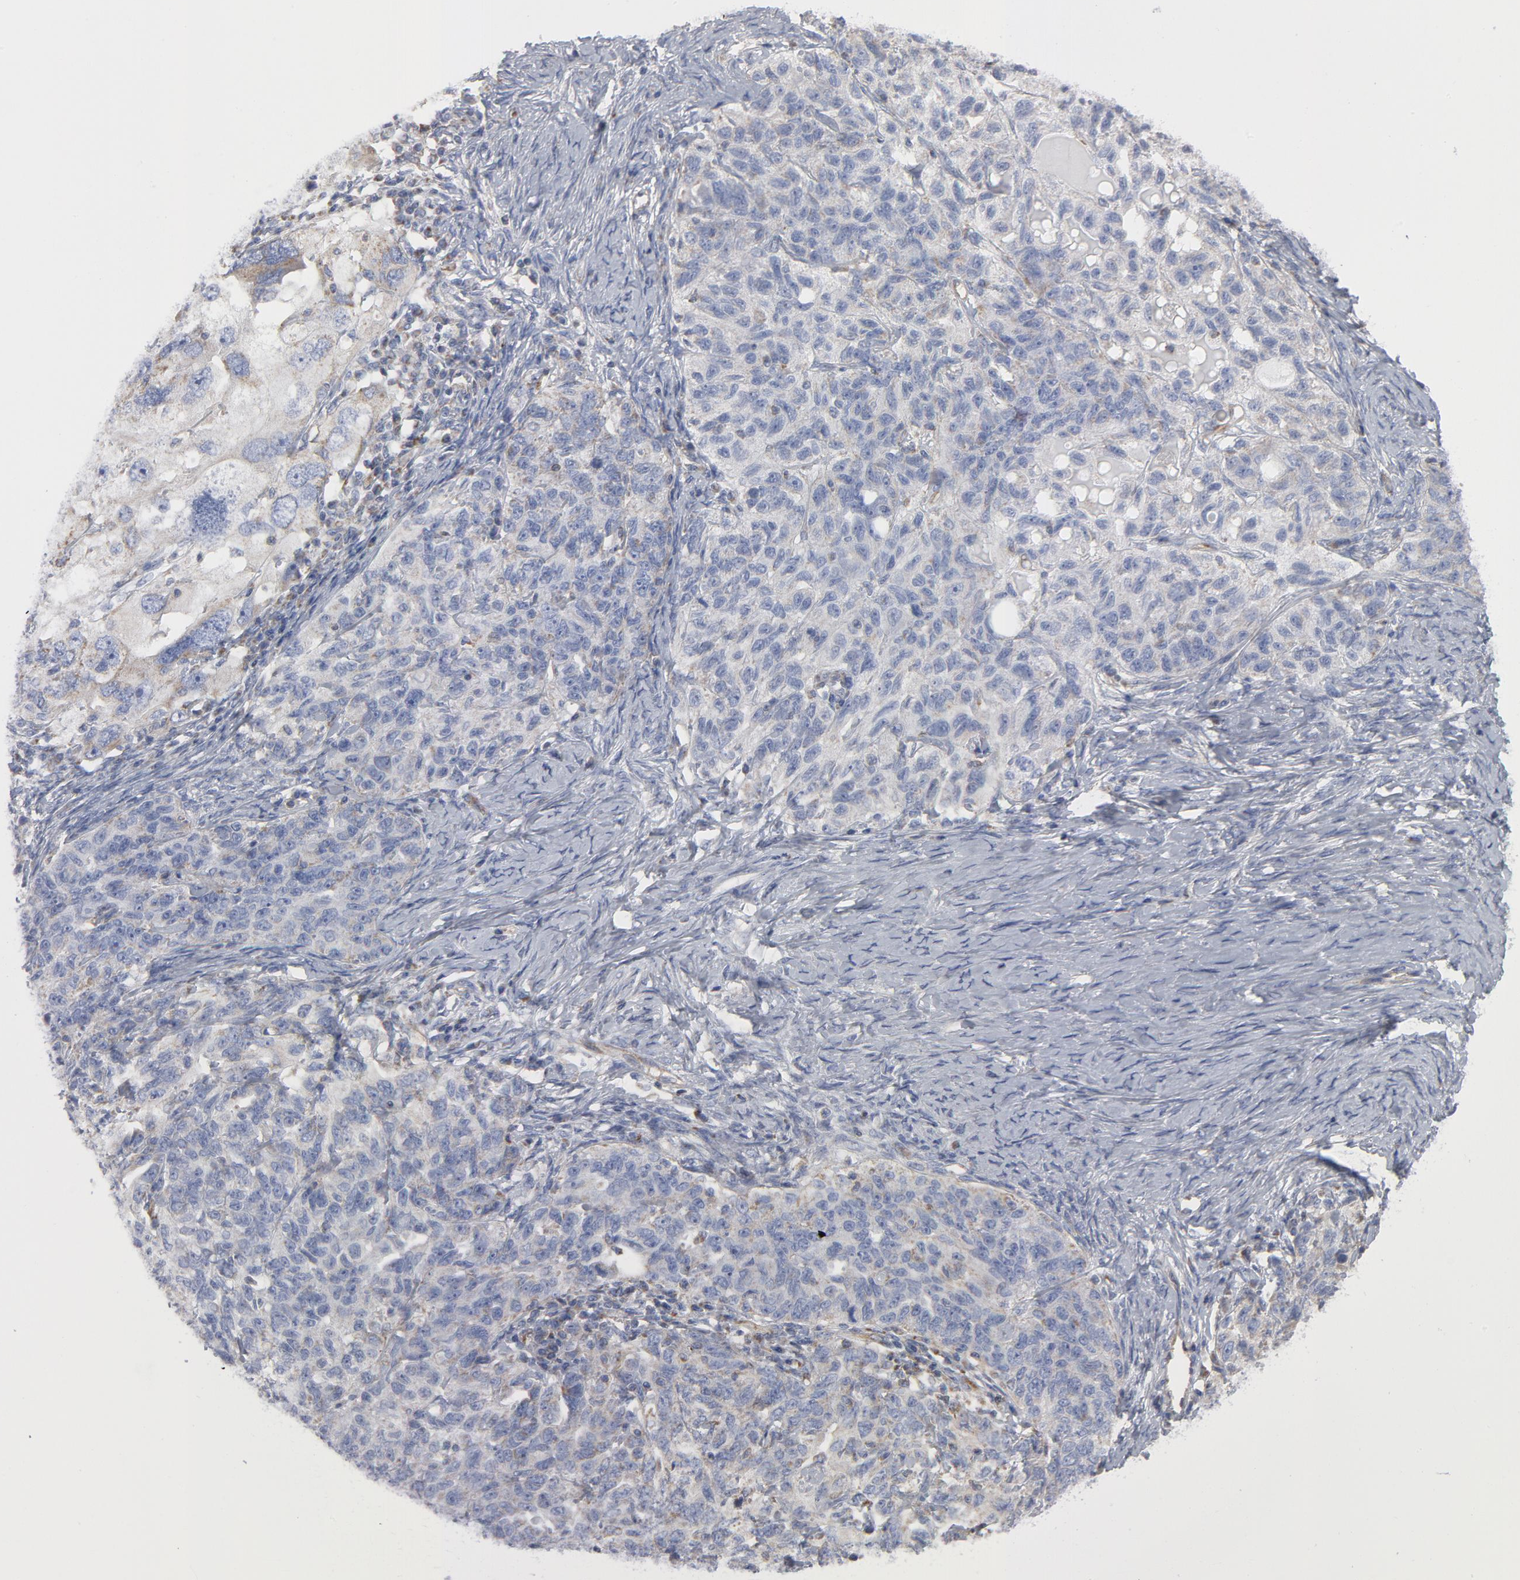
{"staining": {"intensity": "weak", "quantity": ">75%", "location": "cytoplasmic/membranous"}, "tissue": "ovarian cancer", "cell_type": "Tumor cells", "image_type": "cancer", "snomed": [{"axis": "morphology", "description": "Cystadenocarcinoma, serous, NOS"}, {"axis": "topography", "description": "Ovary"}], "caption": "IHC of ovarian cancer (serous cystadenocarcinoma) demonstrates low levels of weak cytoplasmic/membranous staining in about >75% of tumor cells.", "gene": "OXA1L", "patient": {"sex": "female", "age": 82}}